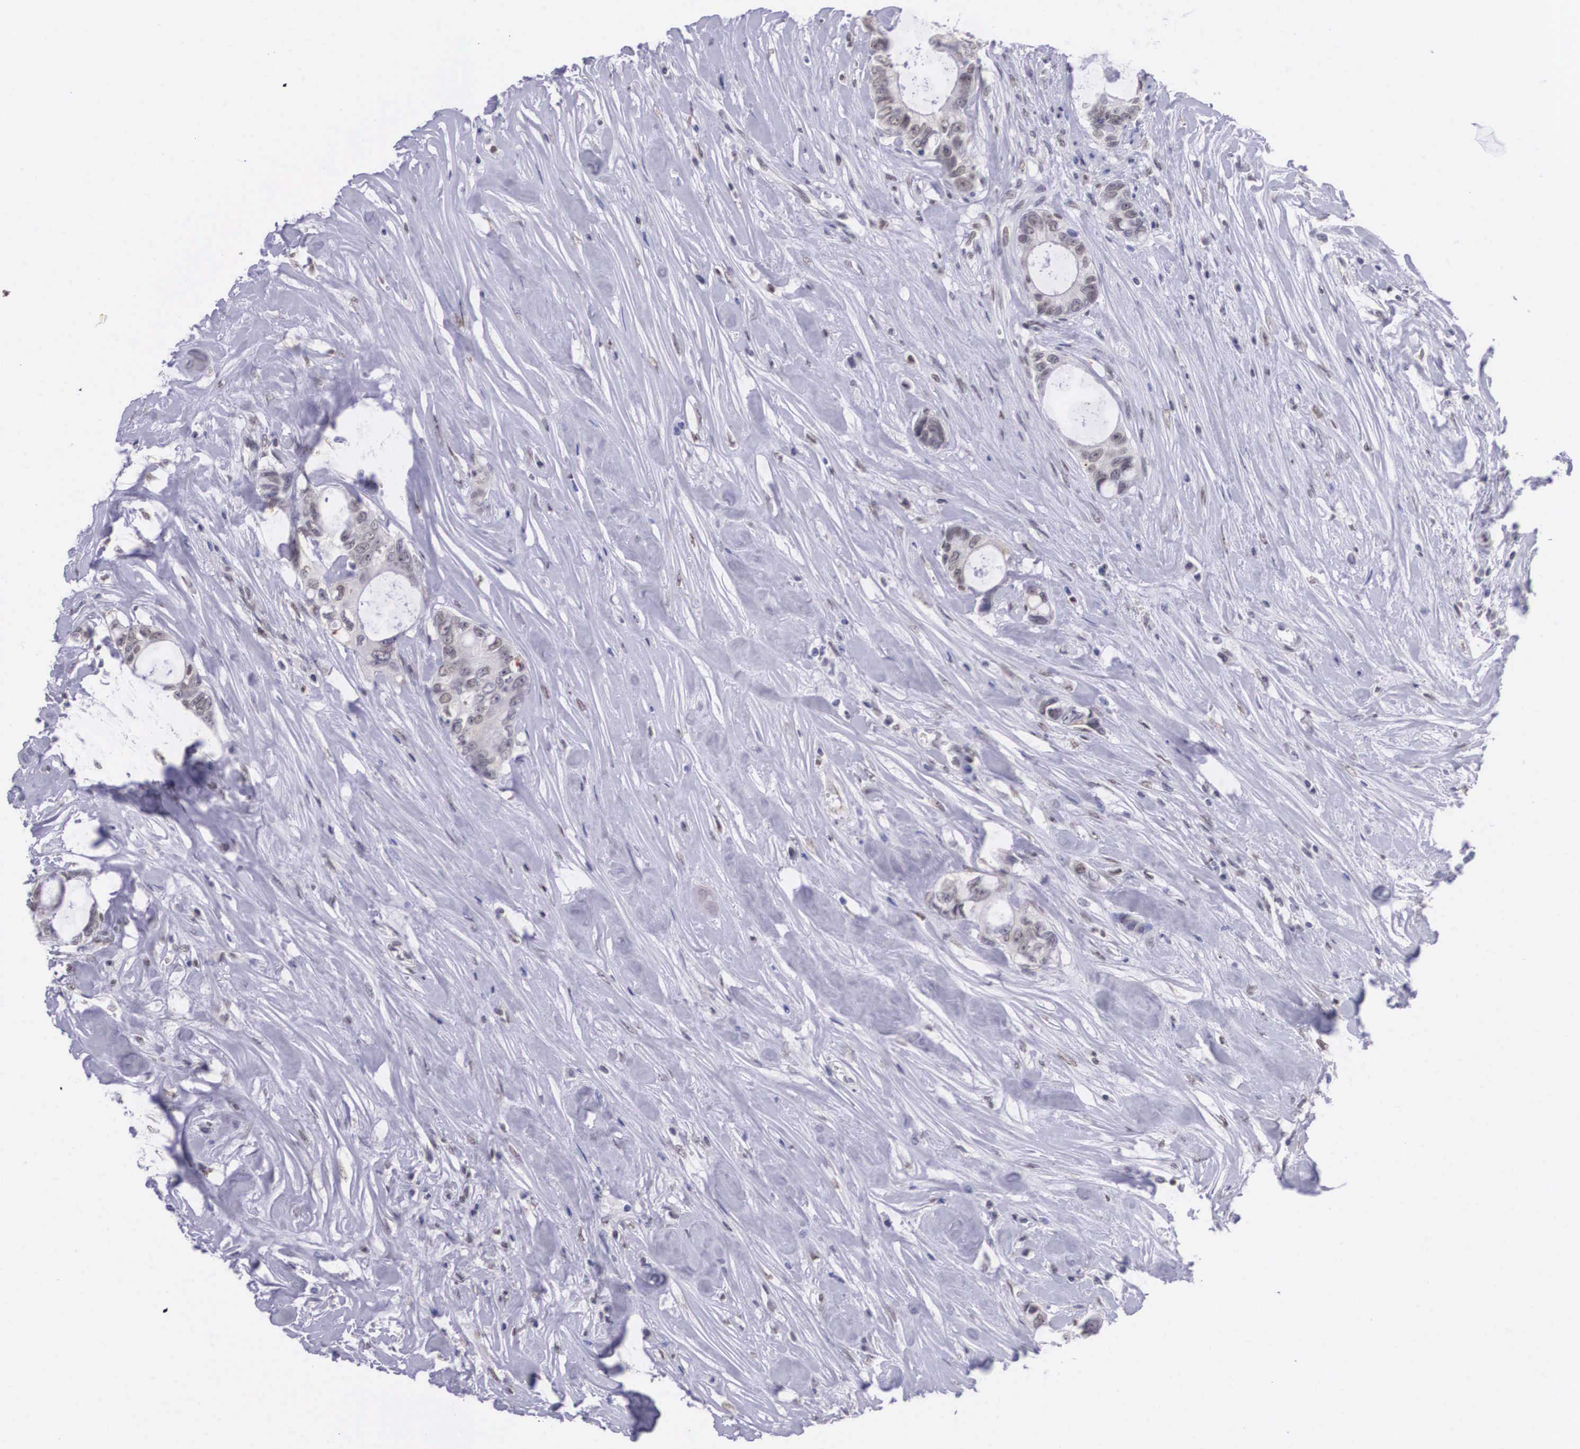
{"staining": {"intensity": "weak", "quantity": "25%-75%", "location": "nuclear"}, "tissue": "colorectal cancer", "cell_type": "Tumor cells", "image_type": "cancer", "snomed": [{"axis": "morphology", "description": "Adenocarcinoma, NOS"}, {"axis": "topography", "description": "Rectum"}], "caption": "Adenocarcinoma (colorectal) stained with DAB (3,3'-diaminobenzidine) immunohistochemistry (IHC) demonstrates low levels of weak nuclear positivity in approximately 25%-75% of tumor cells. (IHC, brightfield microscopy, high magnification).", "gene": "ETV6", "patient": {"sex": "female", "age": 57}}